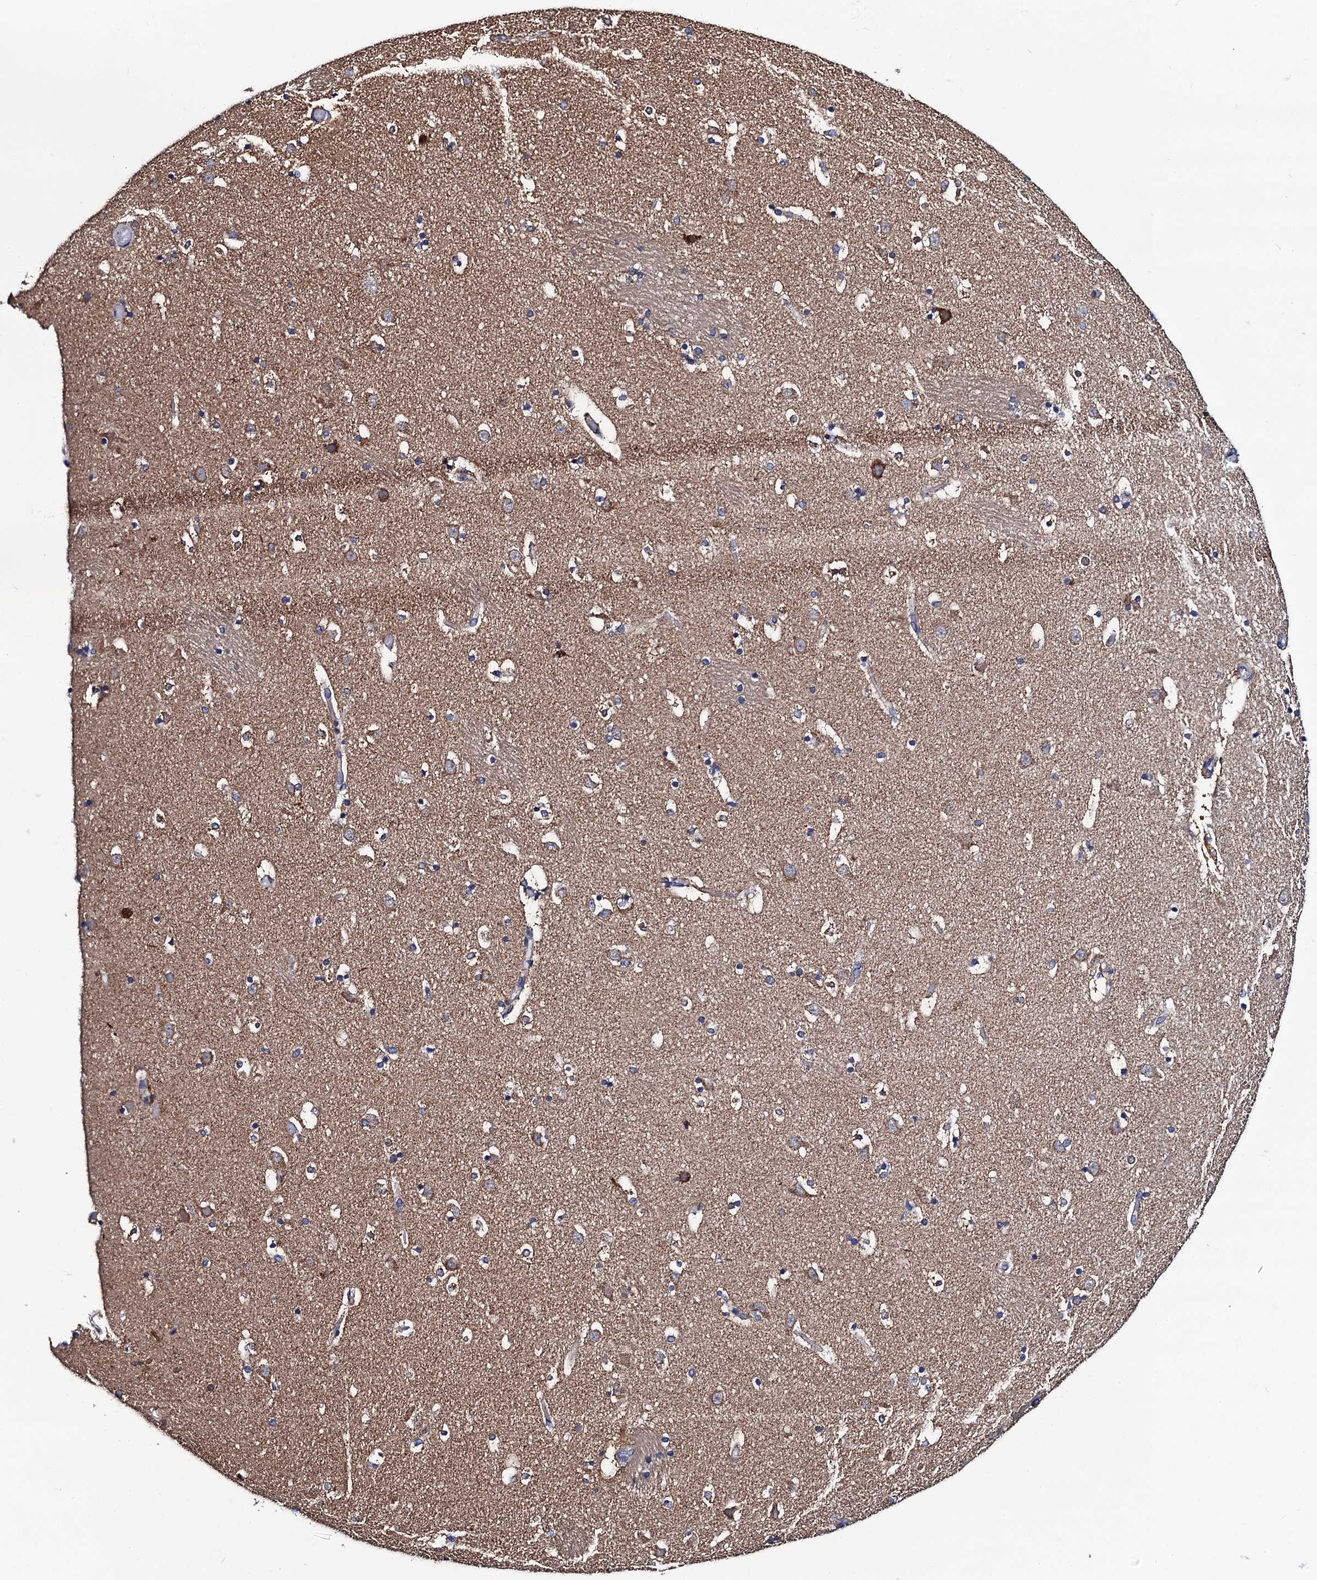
{"staining": {"intensity": "moderate", "quantity": "<25%", "location": "cytoplasmic/membranous"}, "tissue": "caudate", "cell_type": "Glial cells", "image_type": "normal", "snomed": [{"axis": "morphology", "description": "Normal tissue, NOS"}, {"axis": "topography", "description": "Lateral ventricle wall"}], "caption": "Immunohistochemical staining of benign human caudate reveals <25% levels of moderate cytoplasmic/membranous protein expression in approximately <25% of glial cells. (Brightfield microscopy of DAB IHC at high magnification).", "gene": "PTCD3", "patient": {"sex": "male", "age": 45}}